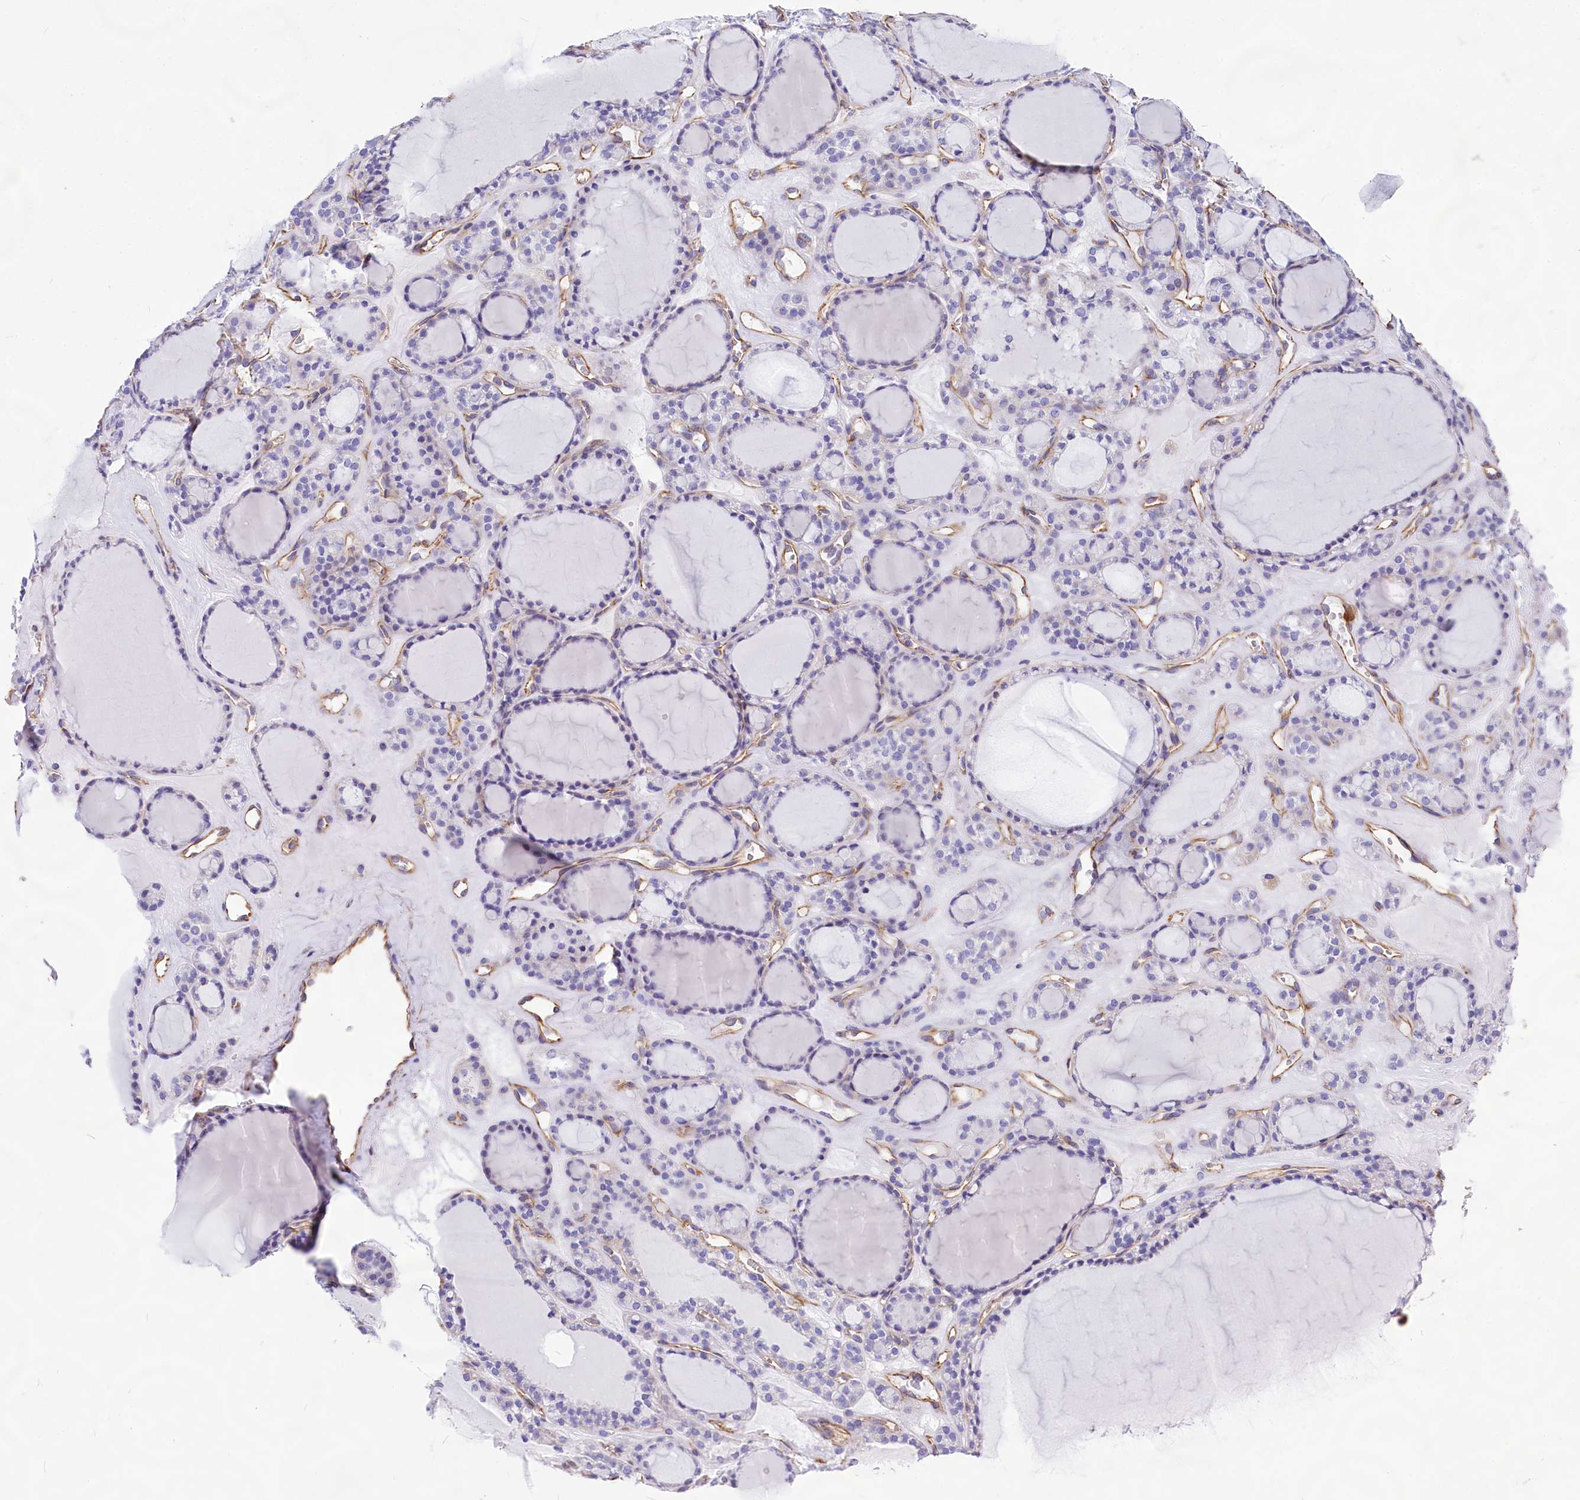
{"staining": {"intensity": "negative", "quantity": "none", "location": "none"}, "tissue": "thyroid gland", "cell_type": "Glandular cells", "image_type": "normal", "snomed": [{"axis": "morphology", "description": "Normal tissue, NOS"}, {"axis": "topography", "description": "Thyroid gland"}], "caption": "Immunohistochemistry of benign human thyroid gland shows no positivity in glandular cells.", "gene": "CD99", "patient": {"sex": "female", "age": 28}}